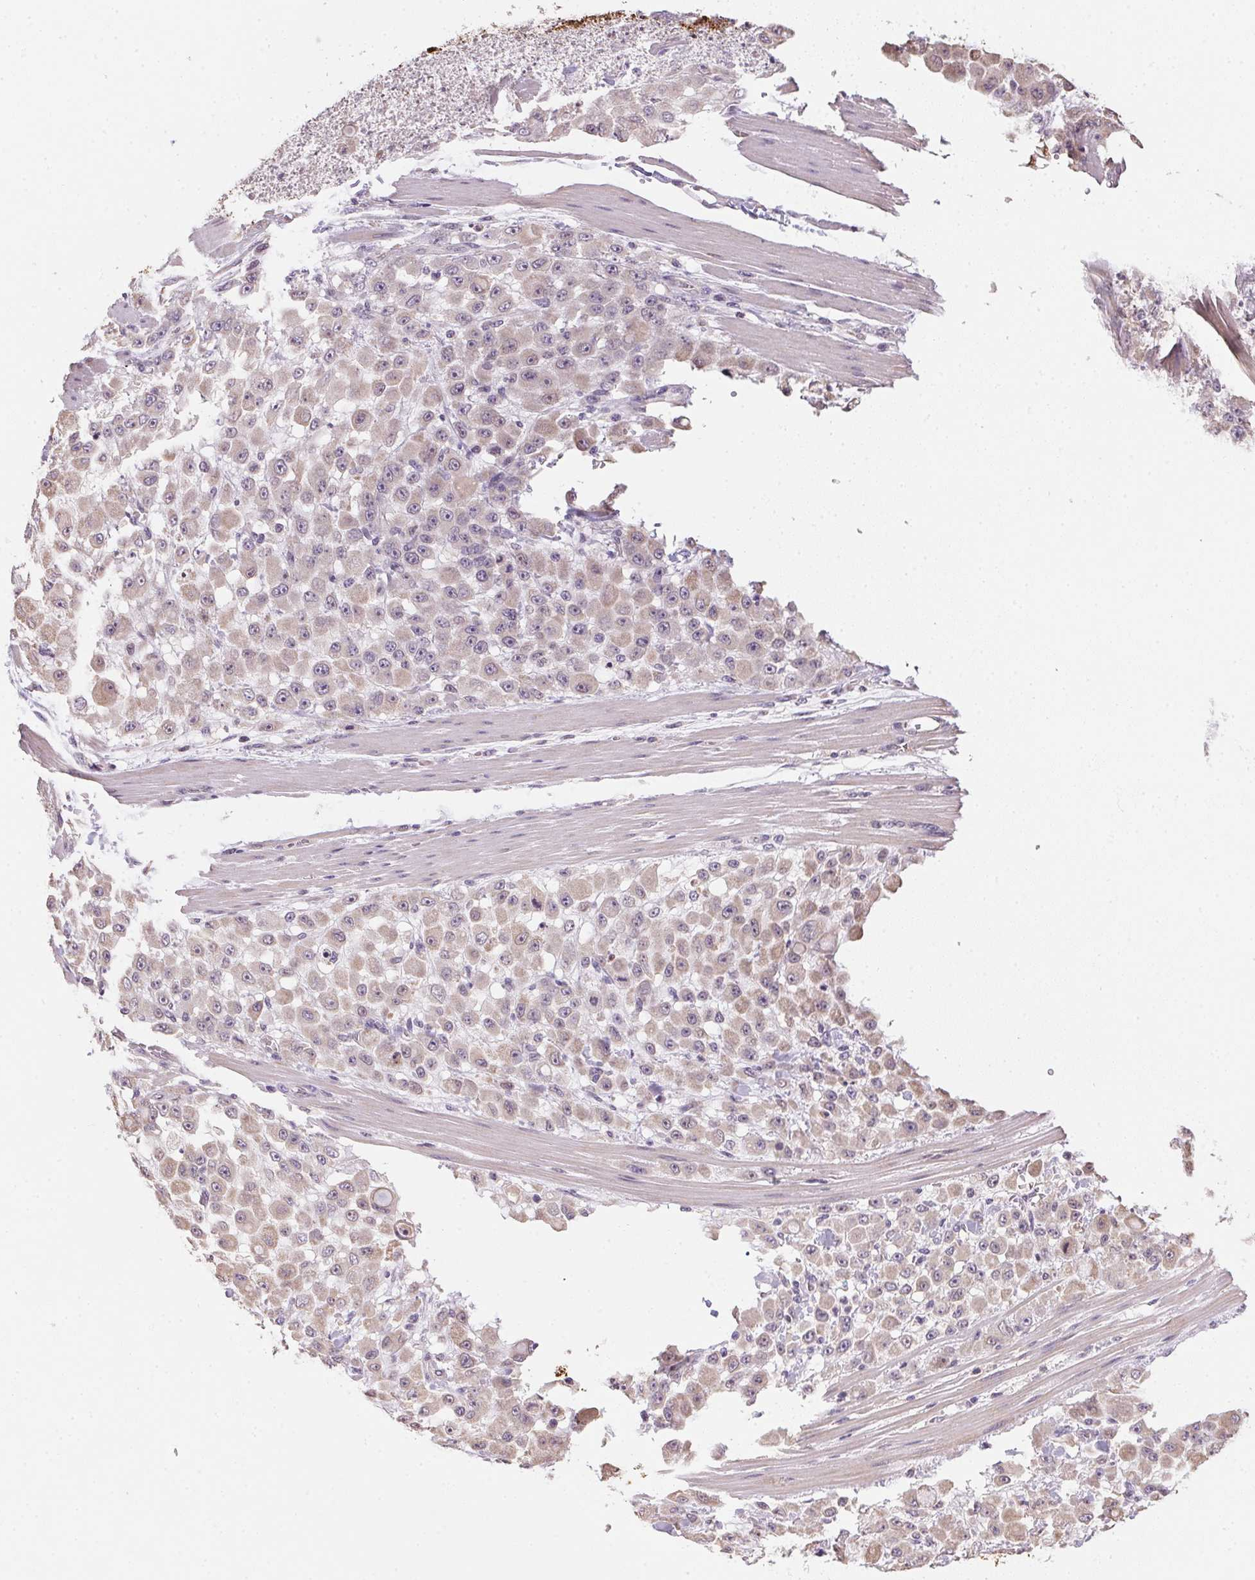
{"staining": {"intensity": "weak", "quantity": "25%-75%", "location": "cytoplasmic/membranous"}, "tissue": "stomach cancer", "cell_type": "Tumor cells", "image_type": "cancer", "snomed": [{"axis": "morphology", "description": "Adenocarcinoma, NOS"}, {"axis": "topography", "description": "Stomach"}], "caption": "Immunohistochemical staining of adenocarcinoma (stomach) demonstrates low levels of weak cytoplasmic/membranous protein staining in approximately 25%-75% of tumor cells. Nuclei are stained in blue.", "gene": "ALDH8A1", "patient": {"sex": "female", "age": 76}}